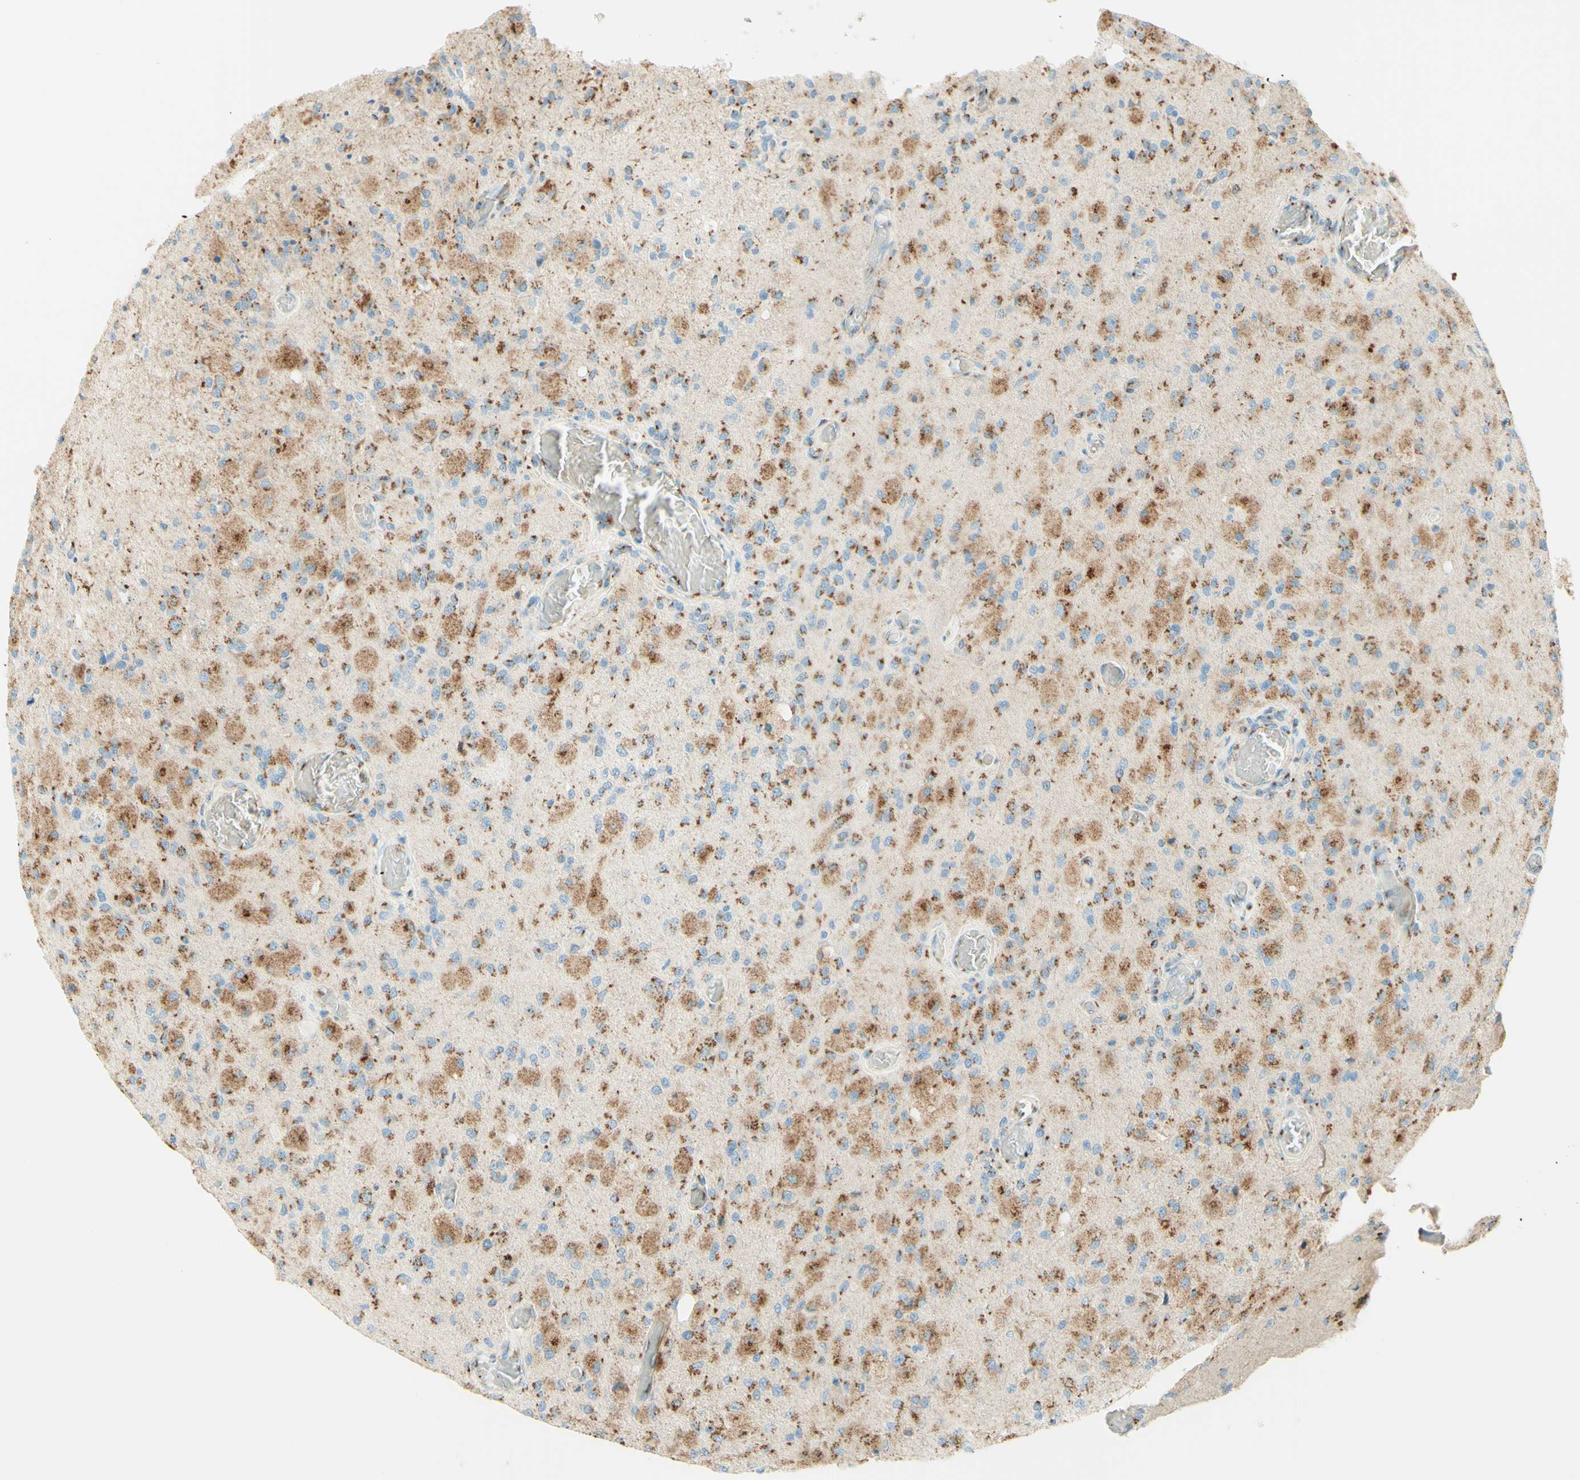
{"staining": {"intensity": "moderate", "quantity": ">75%", "location": "cytoplasmic/membranous"}, "tissue": "glioma", "cell_type": "Tumor cells", "image_type": "cancer", "snomed": [{"axis": "morphology", "description": "Normal tissue, NOS"}, {"axis": "morphology", "description": "Glioma, malignant, High grade"}, {"axis": "topography", "description": "Cerebral cortex"}], "caption": "Glioma was stained to show a protein in brown. There is medium levels of moderate cytoplasmic/membranous staining in approximately >75% of tumor cells.", "gene": "GOLGB1", "patient": {"sex": "male", "age": 77}}